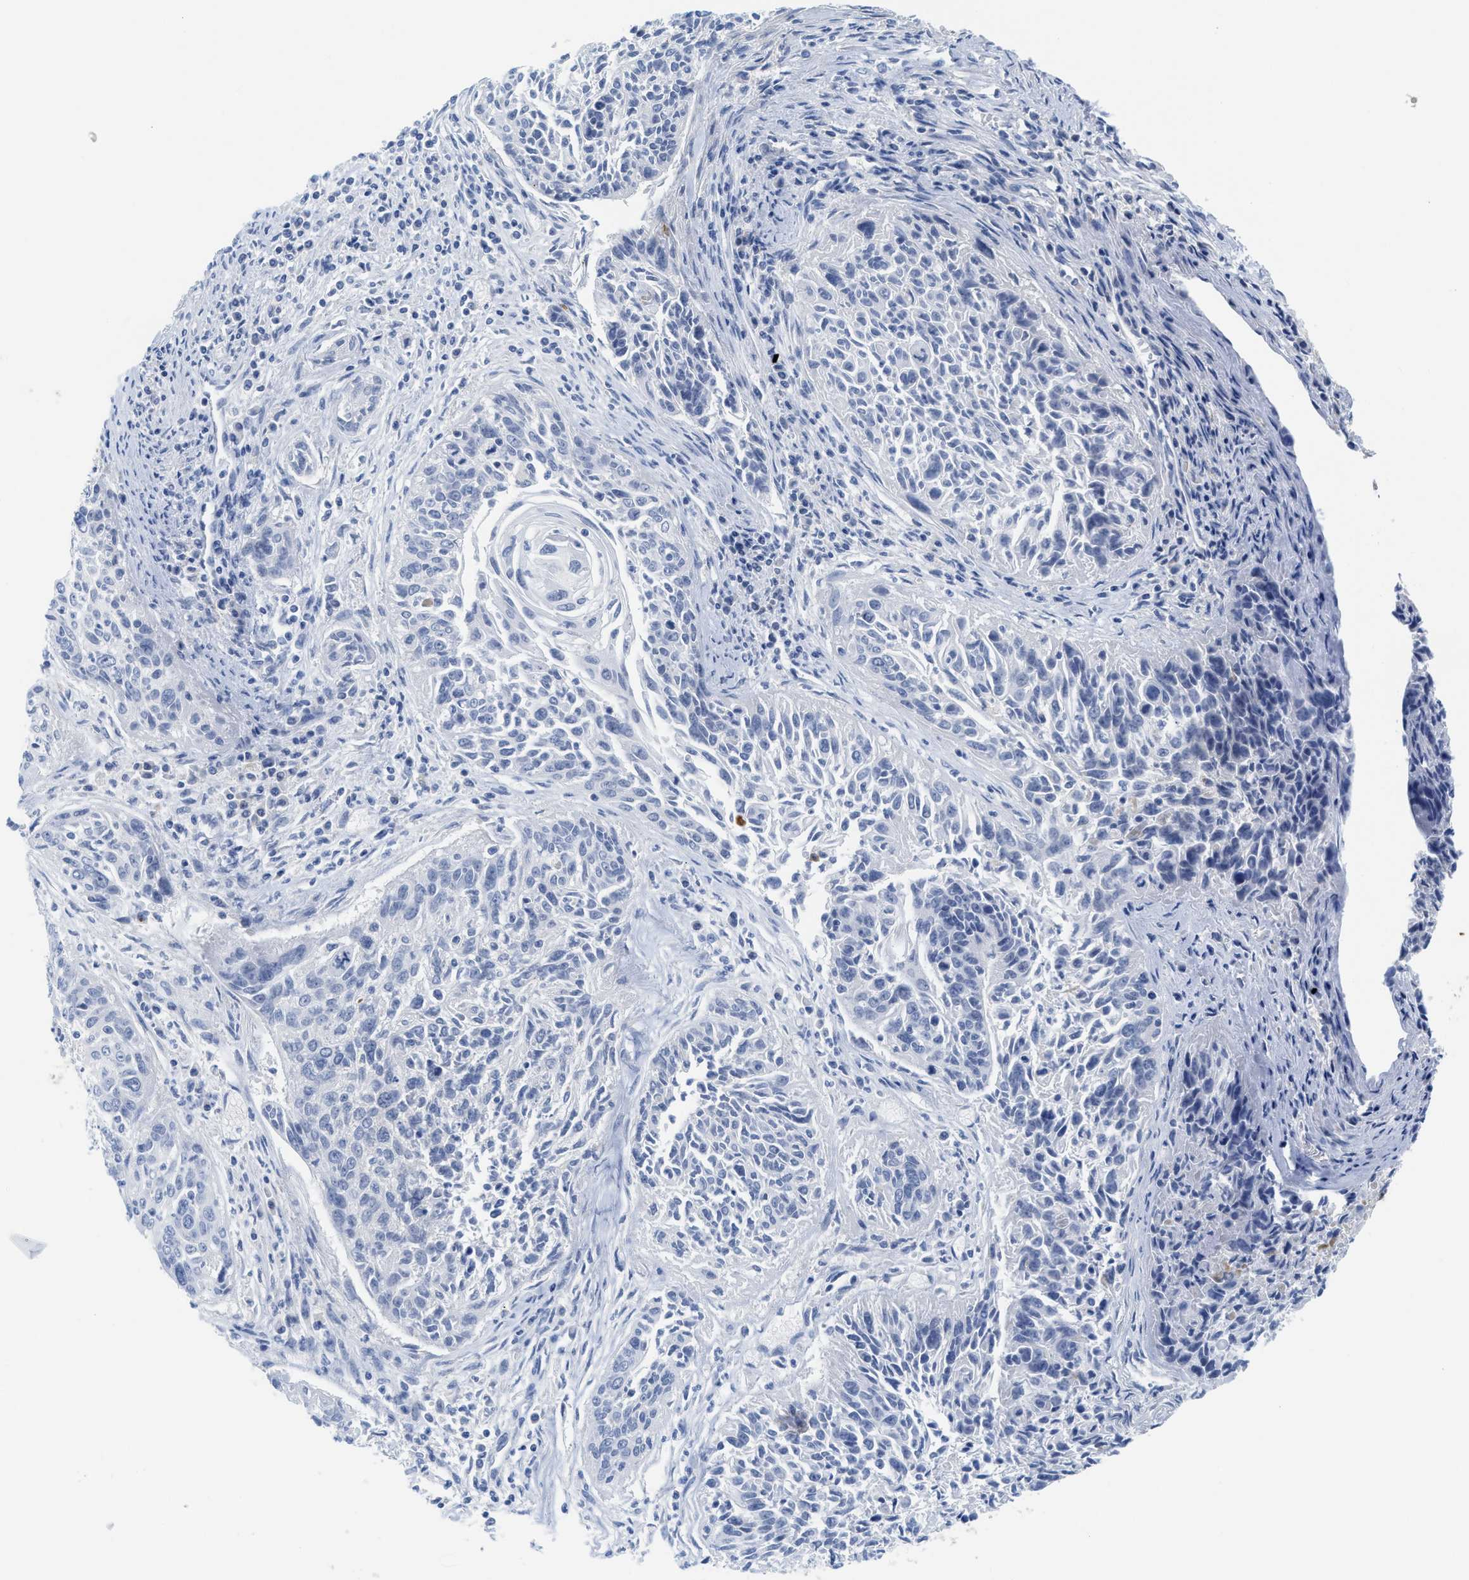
{"staining": {"intensity": "negative", "quantity": "none", "location": "none"}, "tissue": "cervical cancer", "cell_type": "Tumor cells", "image_type": "cancer", "snomed": [{"axis": "morphology", "description": "Squamous cell carcinoma, NOS"}, {"axis": "topography", "description": "Cervix"}], "caption": "This histopathology image is of cervical cancer (squamous cell carcinoma) stained with immunohistochemistry (IHC) to label a protein in brown with the nuclei are counter-stained blue. There is no staining in tumor cells.", "gene": "GATD3", "patient": {"sex": "female", "age": 55}}